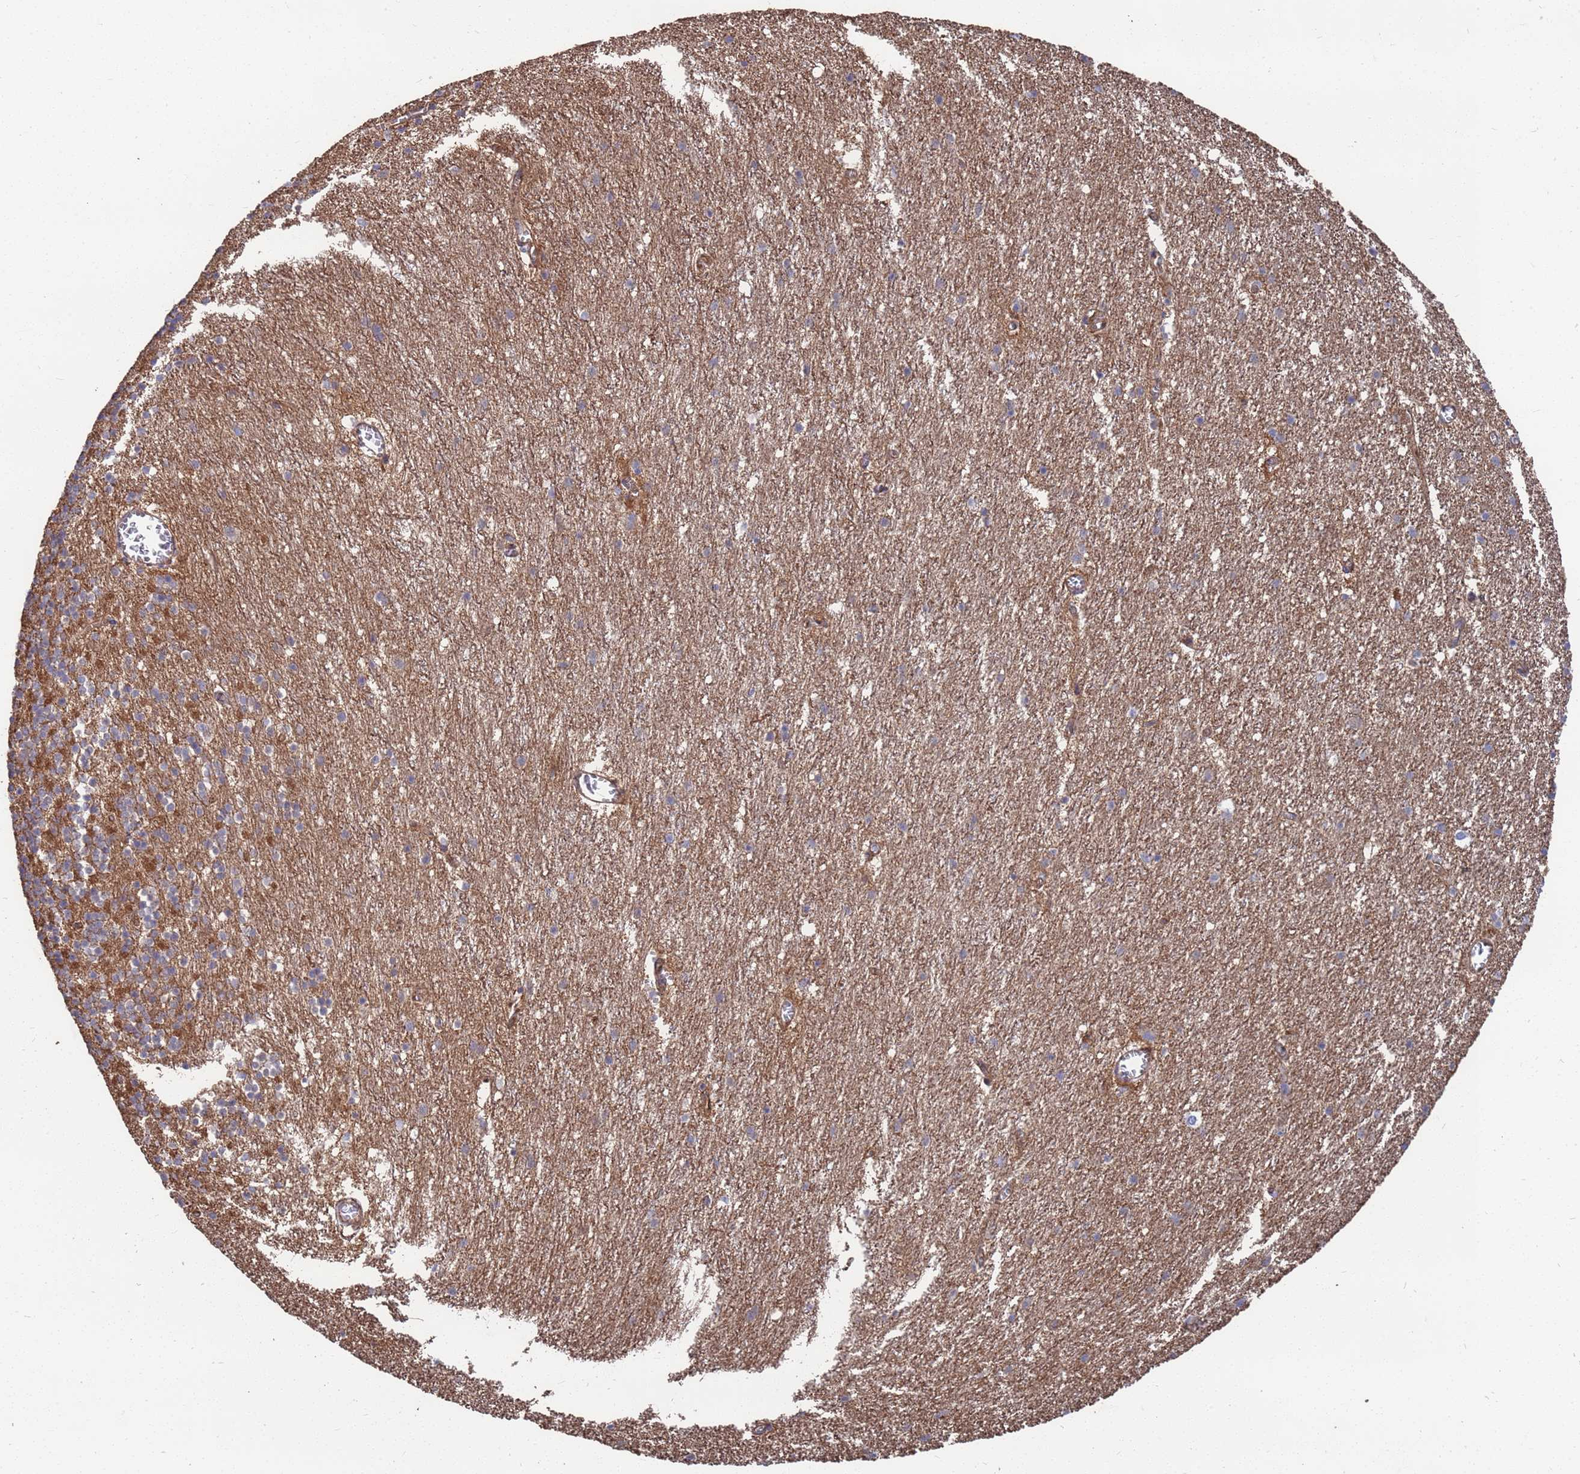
{"staining": {"intensity": "strong", "quantity": "25%-75%", "location": "cytoplasmic/membranous"}, "tissue": "cerebellum", "cell_type": "Cells in granular layer", "image_type": "normal", "snomed": [{"axis": "morphology", "description": "Normal tissue, NOS"}, {"axis": "topography", "description": "Cerebellum"}], "caption": "Strong cytoplasmic/membranous staining for a protein is present in approximately 25%-75% of cells in granular layer of unremarkable cerebellum using IHC.", "gene": "NDUFAF6", "patient": {"sex": "male", "age": 54}}